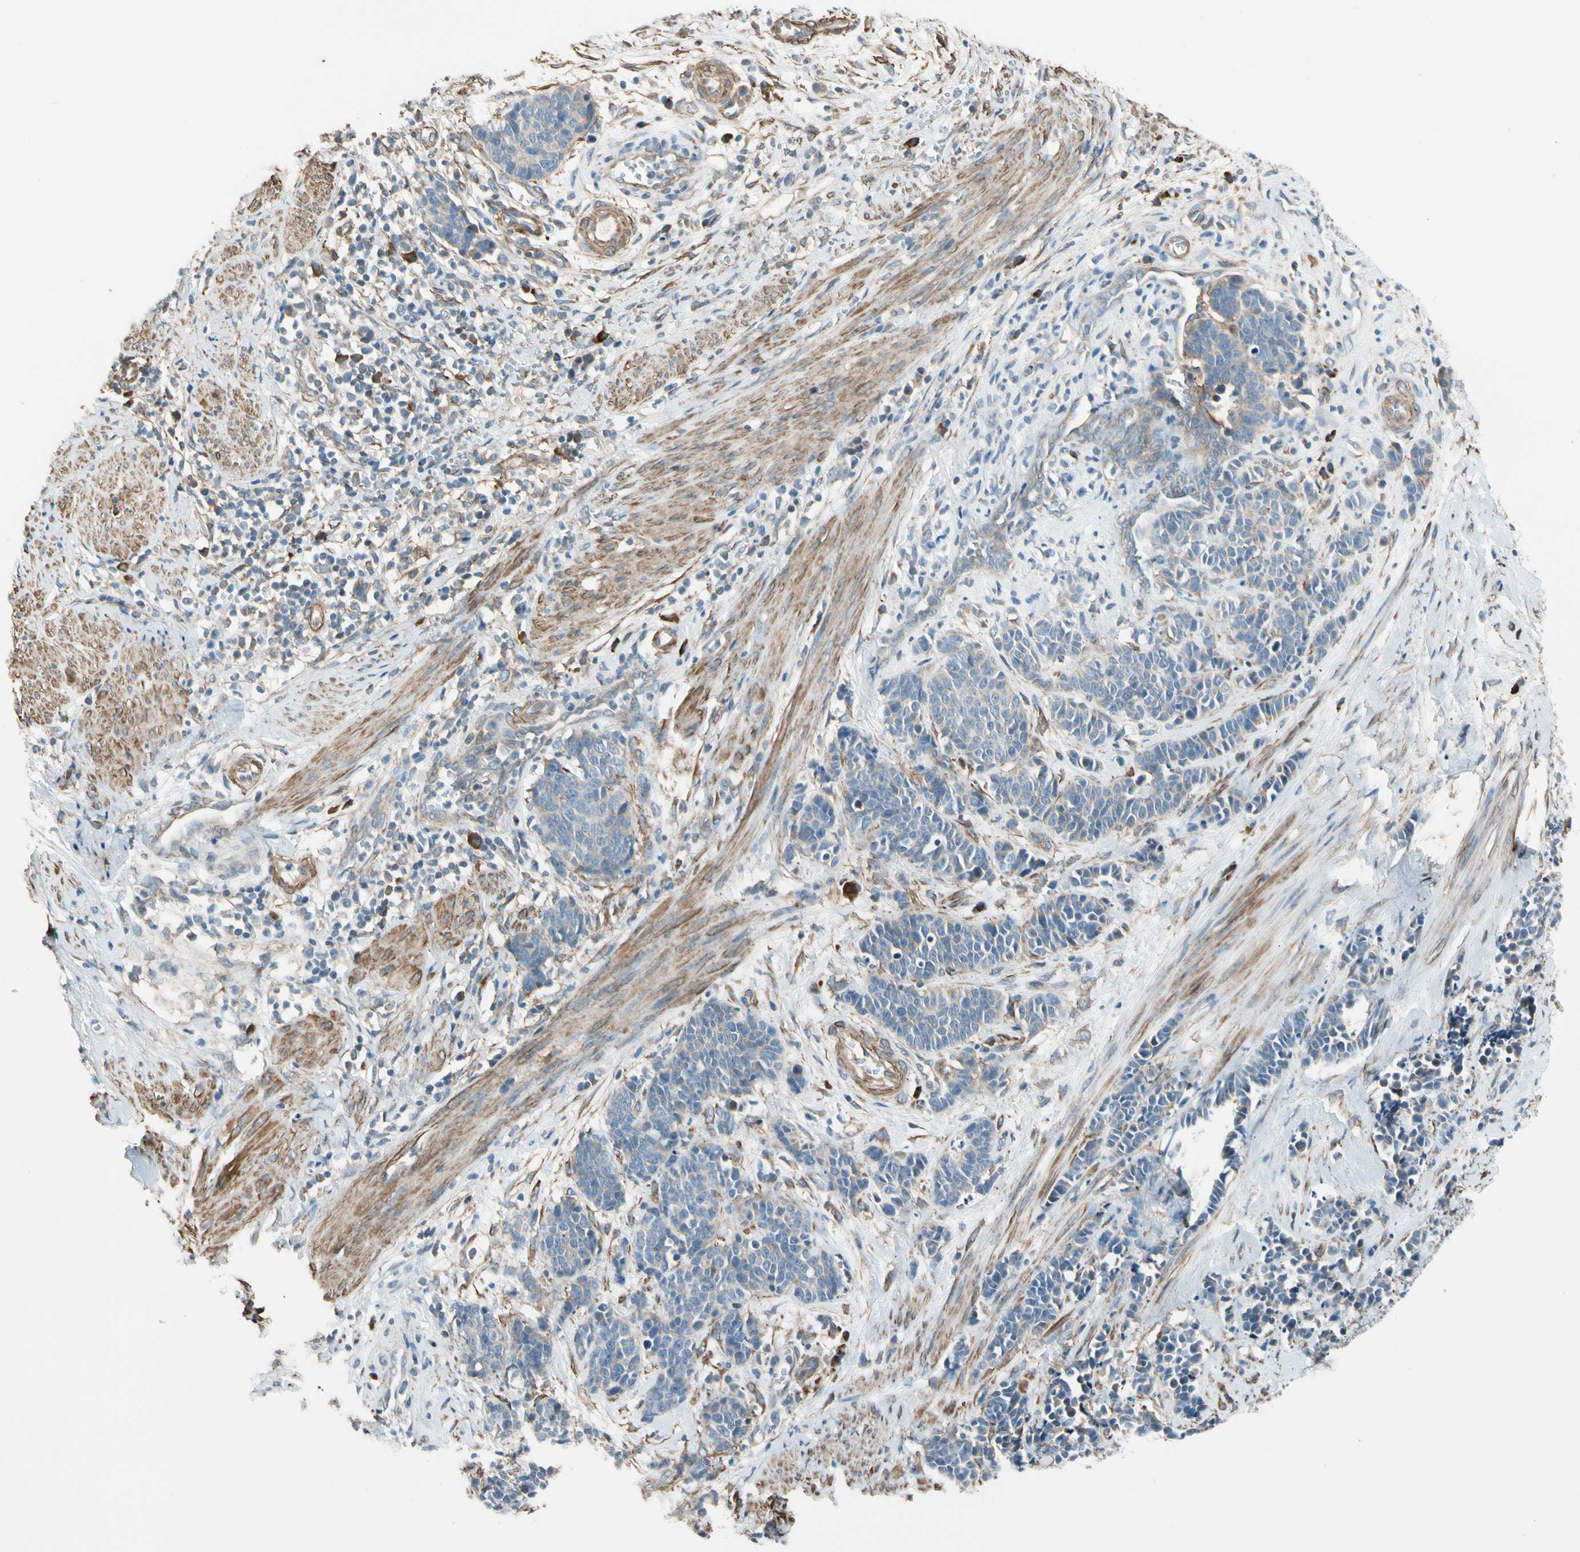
{"staining": {"intensity": "weak", "quantity": "25%-75%", "location": "cytoplasmic/membranous"}, "tissue": "cervical cancer", "cell_type": "Tumor cells", "image_type": "cancer", "snomed": [{"axis": "morphology", "description": "Squamous cell carcinoma, NOS"}, {"axis": "topography", "description": "Cervix"}], "caption": "Immunohistochemistry (IHC) photomicrograph of neoplastic tissue: squamous cell carcinoma (cervical) stained using immunohistochemistry exhibits low levels of weak protein expression localized specifically in the cytoplasmic/membranous of tumor cells, appearing as a cytoplasmic/membranous brown color.", "gene": "LIMK2", "patient": {"sex": "female", "age": 35}}